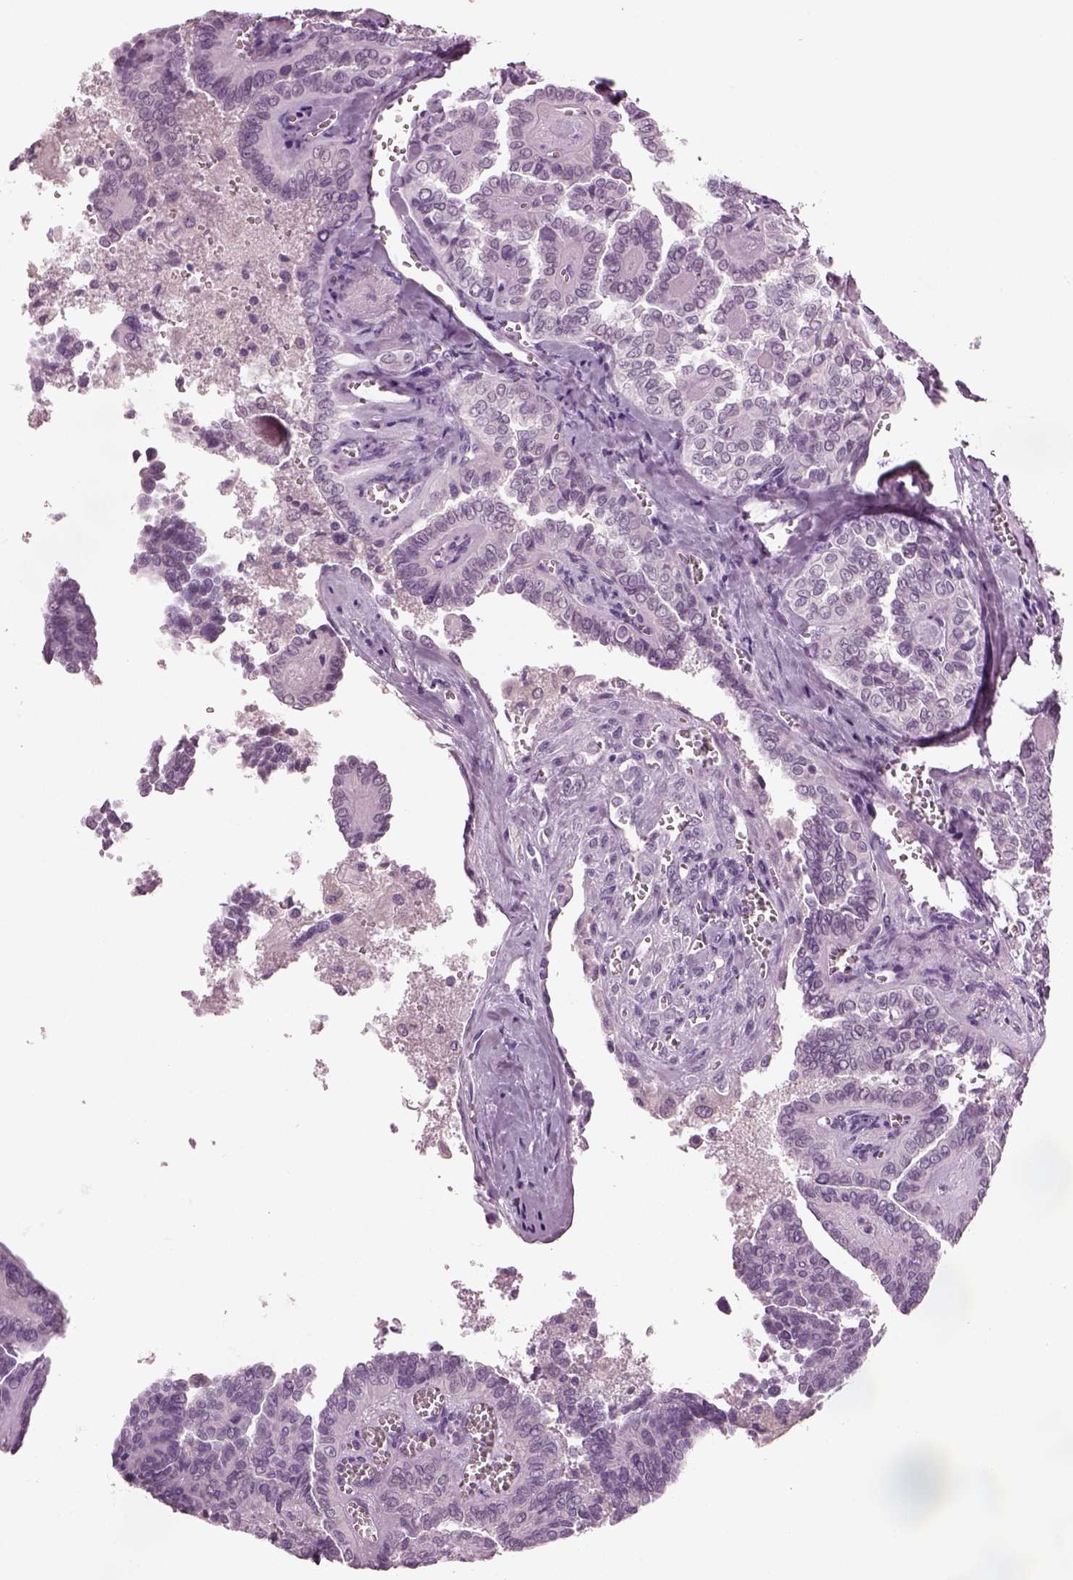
{"staining": {"intensity": "negative", "quantity": "none", "location": "none"}, "tissue": "thyroid cancer", "cell_type": "Tumor cells", "image_type": "cancer", "snomed": [{"axis": "morphology", "description": "Papillary adenocarcinoma, NOS"}, {"axis": "topography", "description": "Thyroid gland"}], "caption": "Thyroid cancer (papillary adenocarcinoma) was stained to show a protein in brown. There is no significant positivity in tumor cells.", "gene": "SLC6A17", "patient": {"sex": "female", "age": 41}}